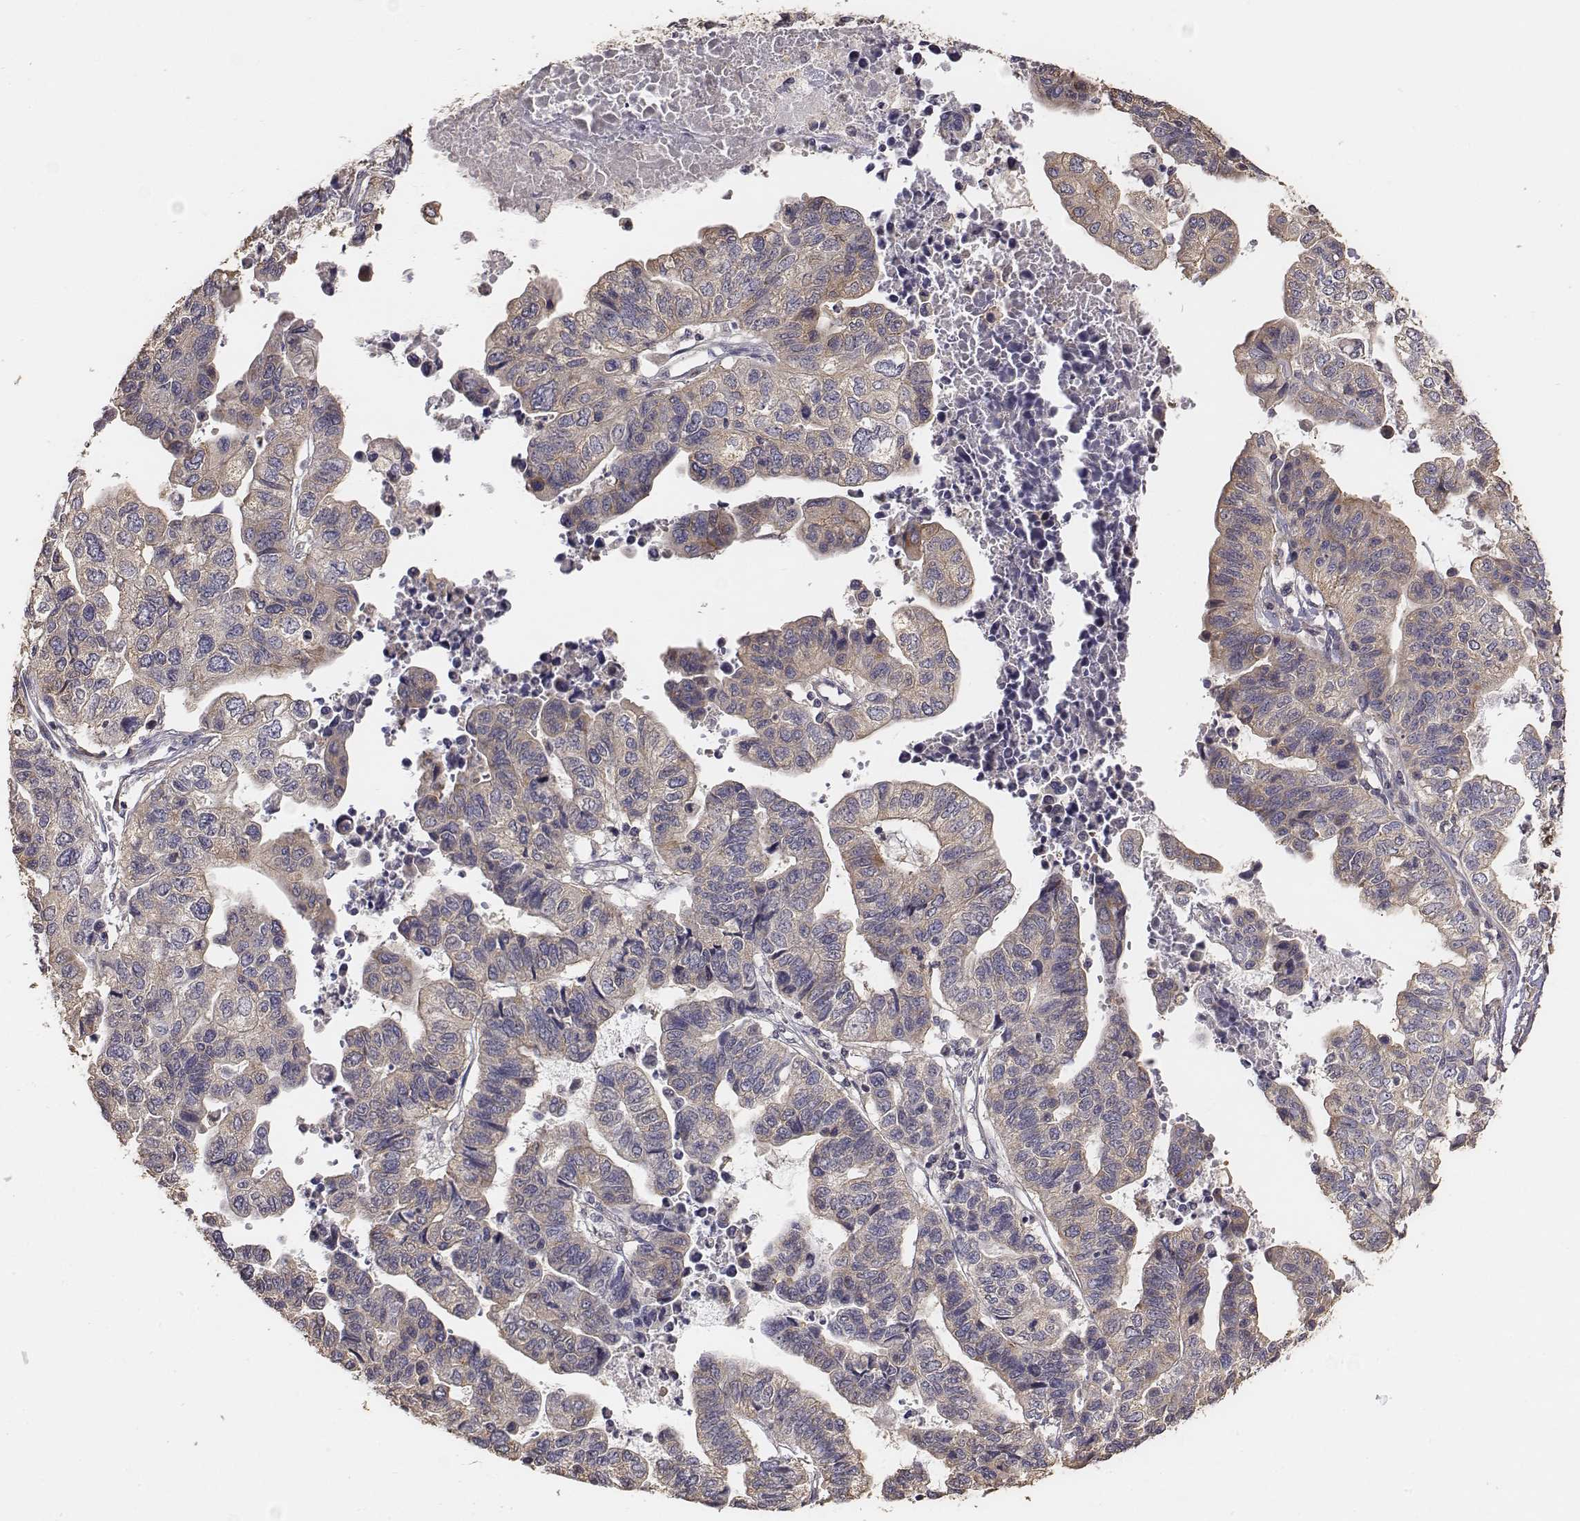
{"staining": {"intensity": "weak", "quantity": "25%-75%", "location": "cytoplasmic/membranous"}, "tissue": "stomach cancer", "cell_type": "Tumor cells", "image_type": "cancer", "snomed": [{"axis": "morphology", "description": "Adenocarcinoma, NOS"}, {"axis": "topography", "description": "Stomach, upper"}], "caption": "An IHC histopathology image of tumor tissue is shown. Protein staining in brown highlights weak cytoplasmic/membranous positivity in adenocarcinoma (stomach) within tumor cells.", "gene": "AP1B1", "patient": {"sex": "female", "age": 67}}